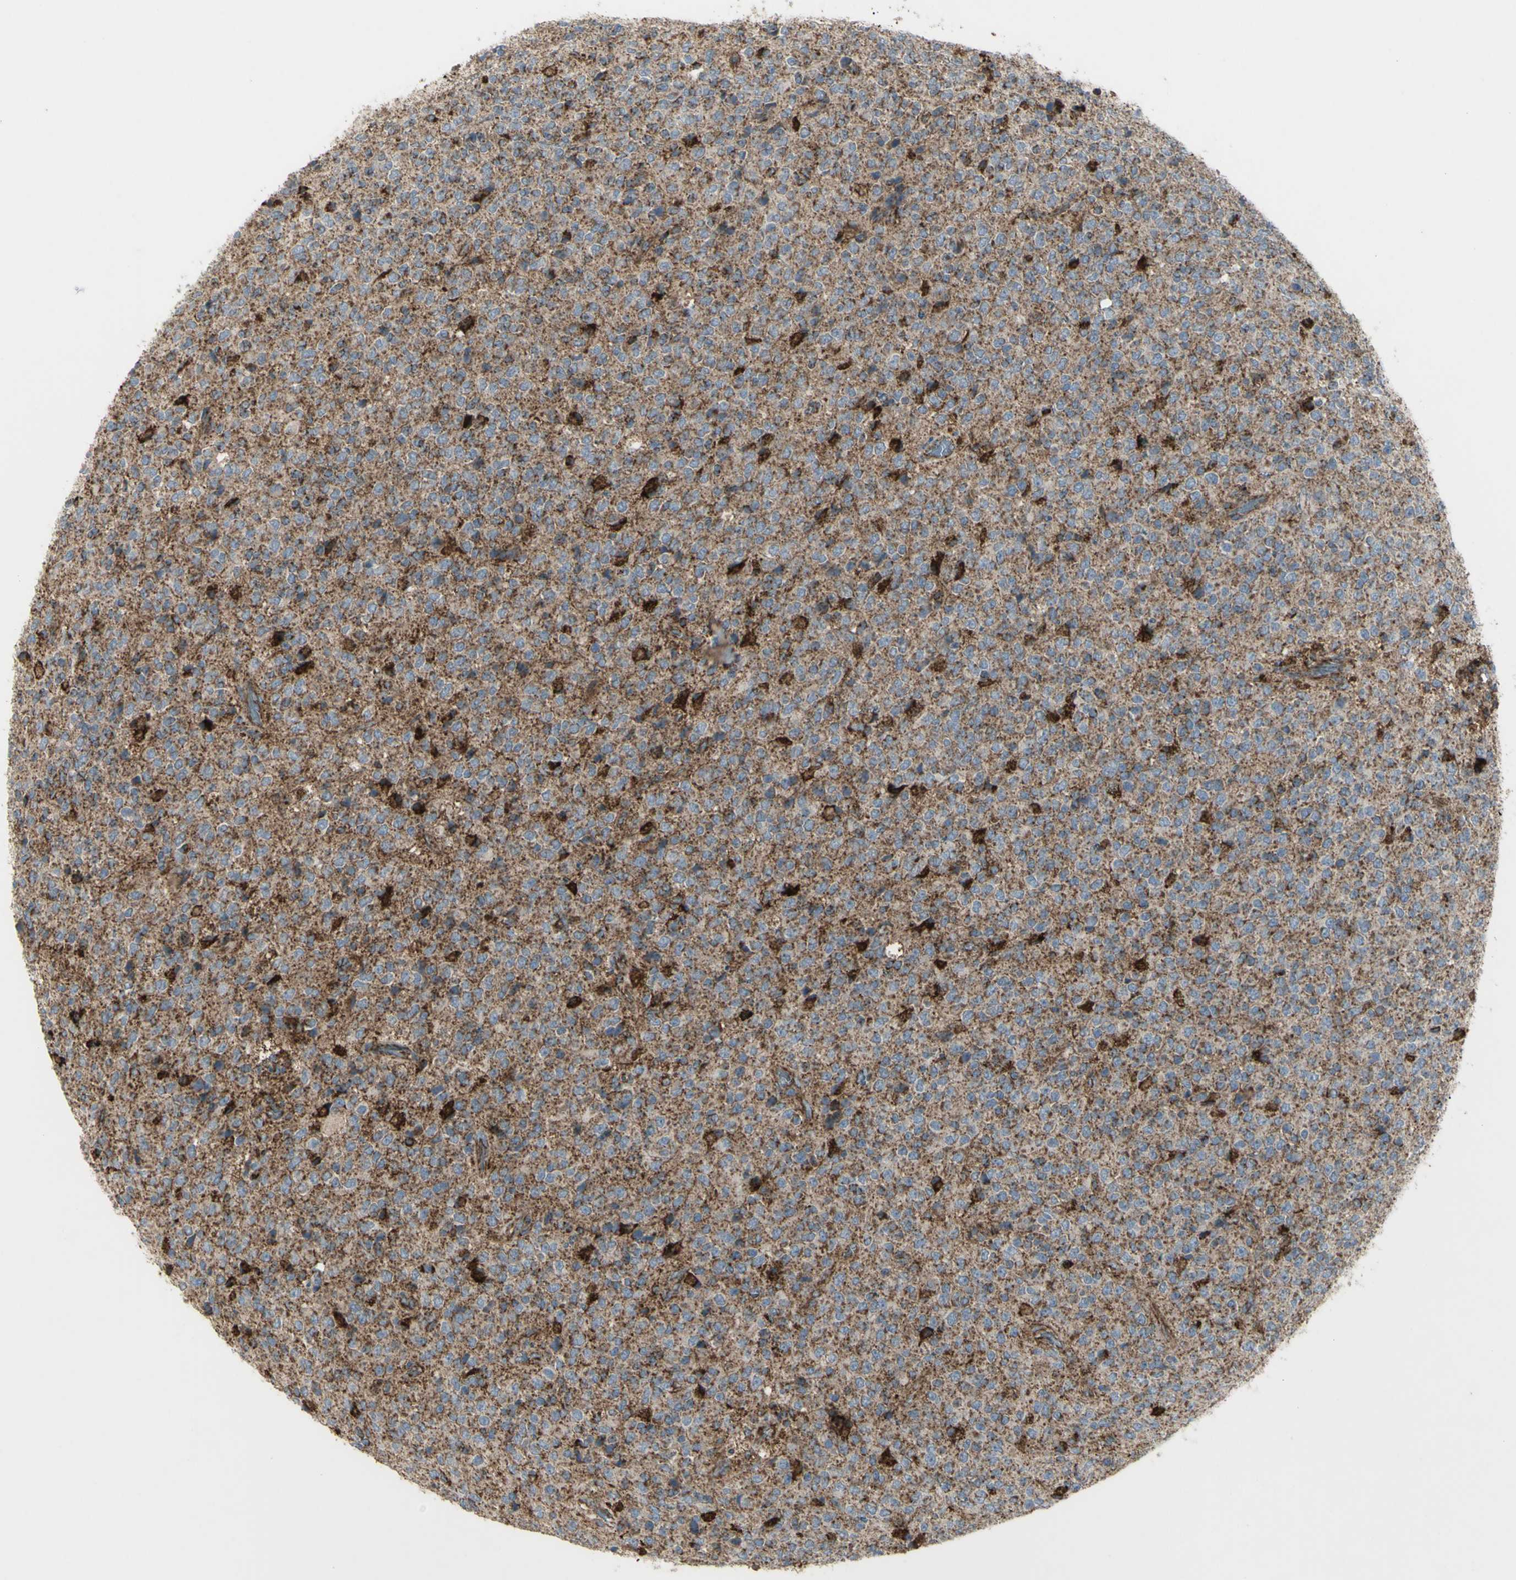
{"staining": {"intensity": "strong", "quantity": "25%-75%", "location": "cytoplasmic/membranous"}, "tissue": "glioma", "cell_type": "Tumor cells", "image_type": "cancer", "snomed": [{"axis": "morphology", "description": "Glioma, malignant, High grade"}, {"axis": "topography", "description": "pancreas cauda"}], "caption": "The micrograph reveals a brown stain indicating the presence of a protein in the cytoplasmic/membranous of tumor cells in malignant glioma (high-grade).", "gene": "CYB5R1", "patient": {"sex": "male", "age": 60}}